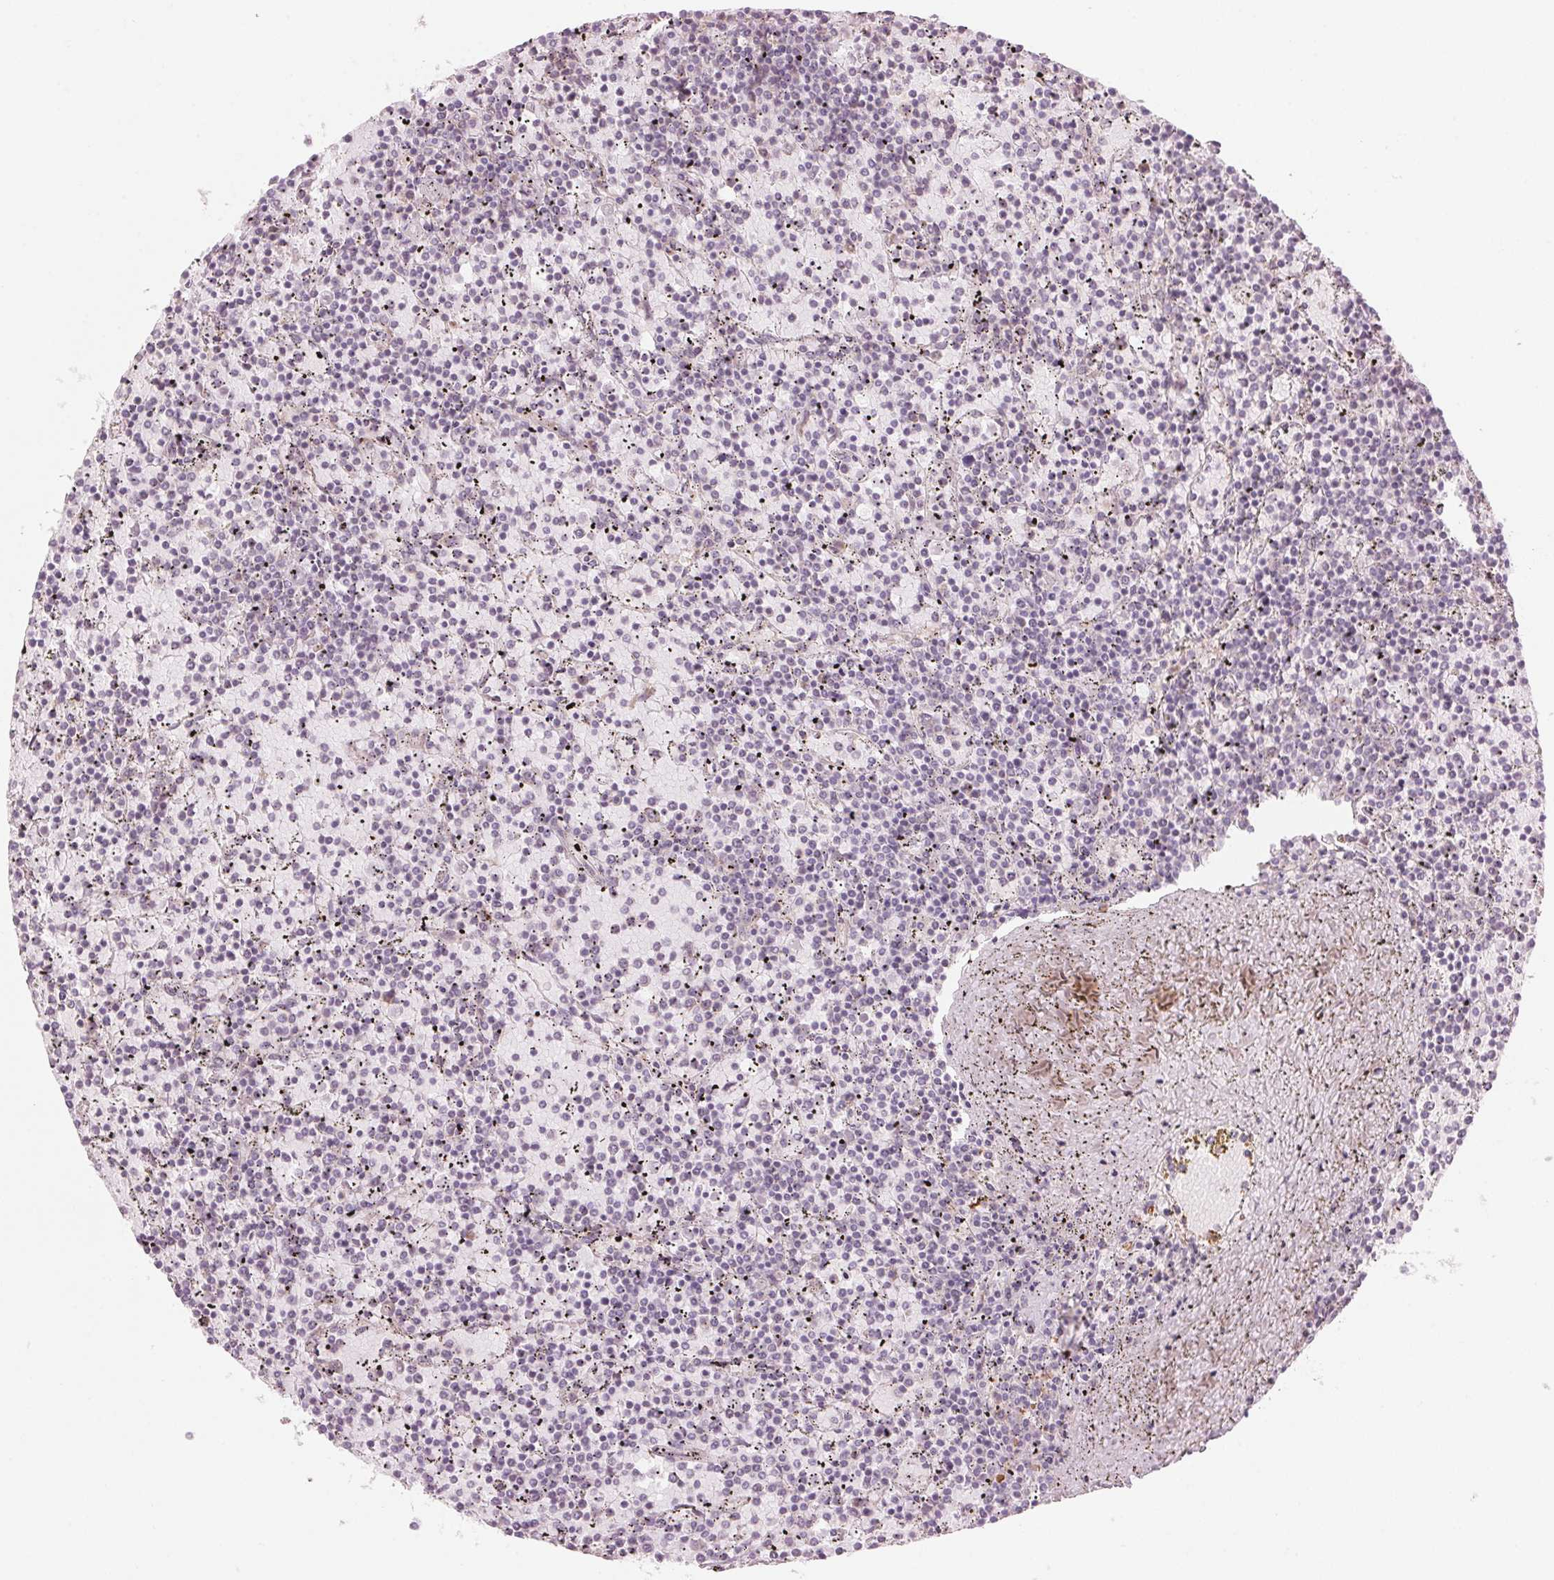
{"staining": {"intensity": "negative", "quantity": "none", "location": "none"}, "tissue": "lymphoma", "cell_type": "Tumor cells", "image_type": "cancer", "snomed": [{"axis": "morphology", "description": "Malignant lymphoma, non-Hodgkin's type, Low grade"}, {"axis": "topography", "description": "Spleen"}], "caption": "Immunohistochemistry photomicrograph of neoplastic tissue: low-grade malignant lymphoma, non-Hodgkin's type stained with DAB shows no significant protein staining in tumor cells.", "gene": "GNMT", "patient": {"sex": "female", "age": 77}}